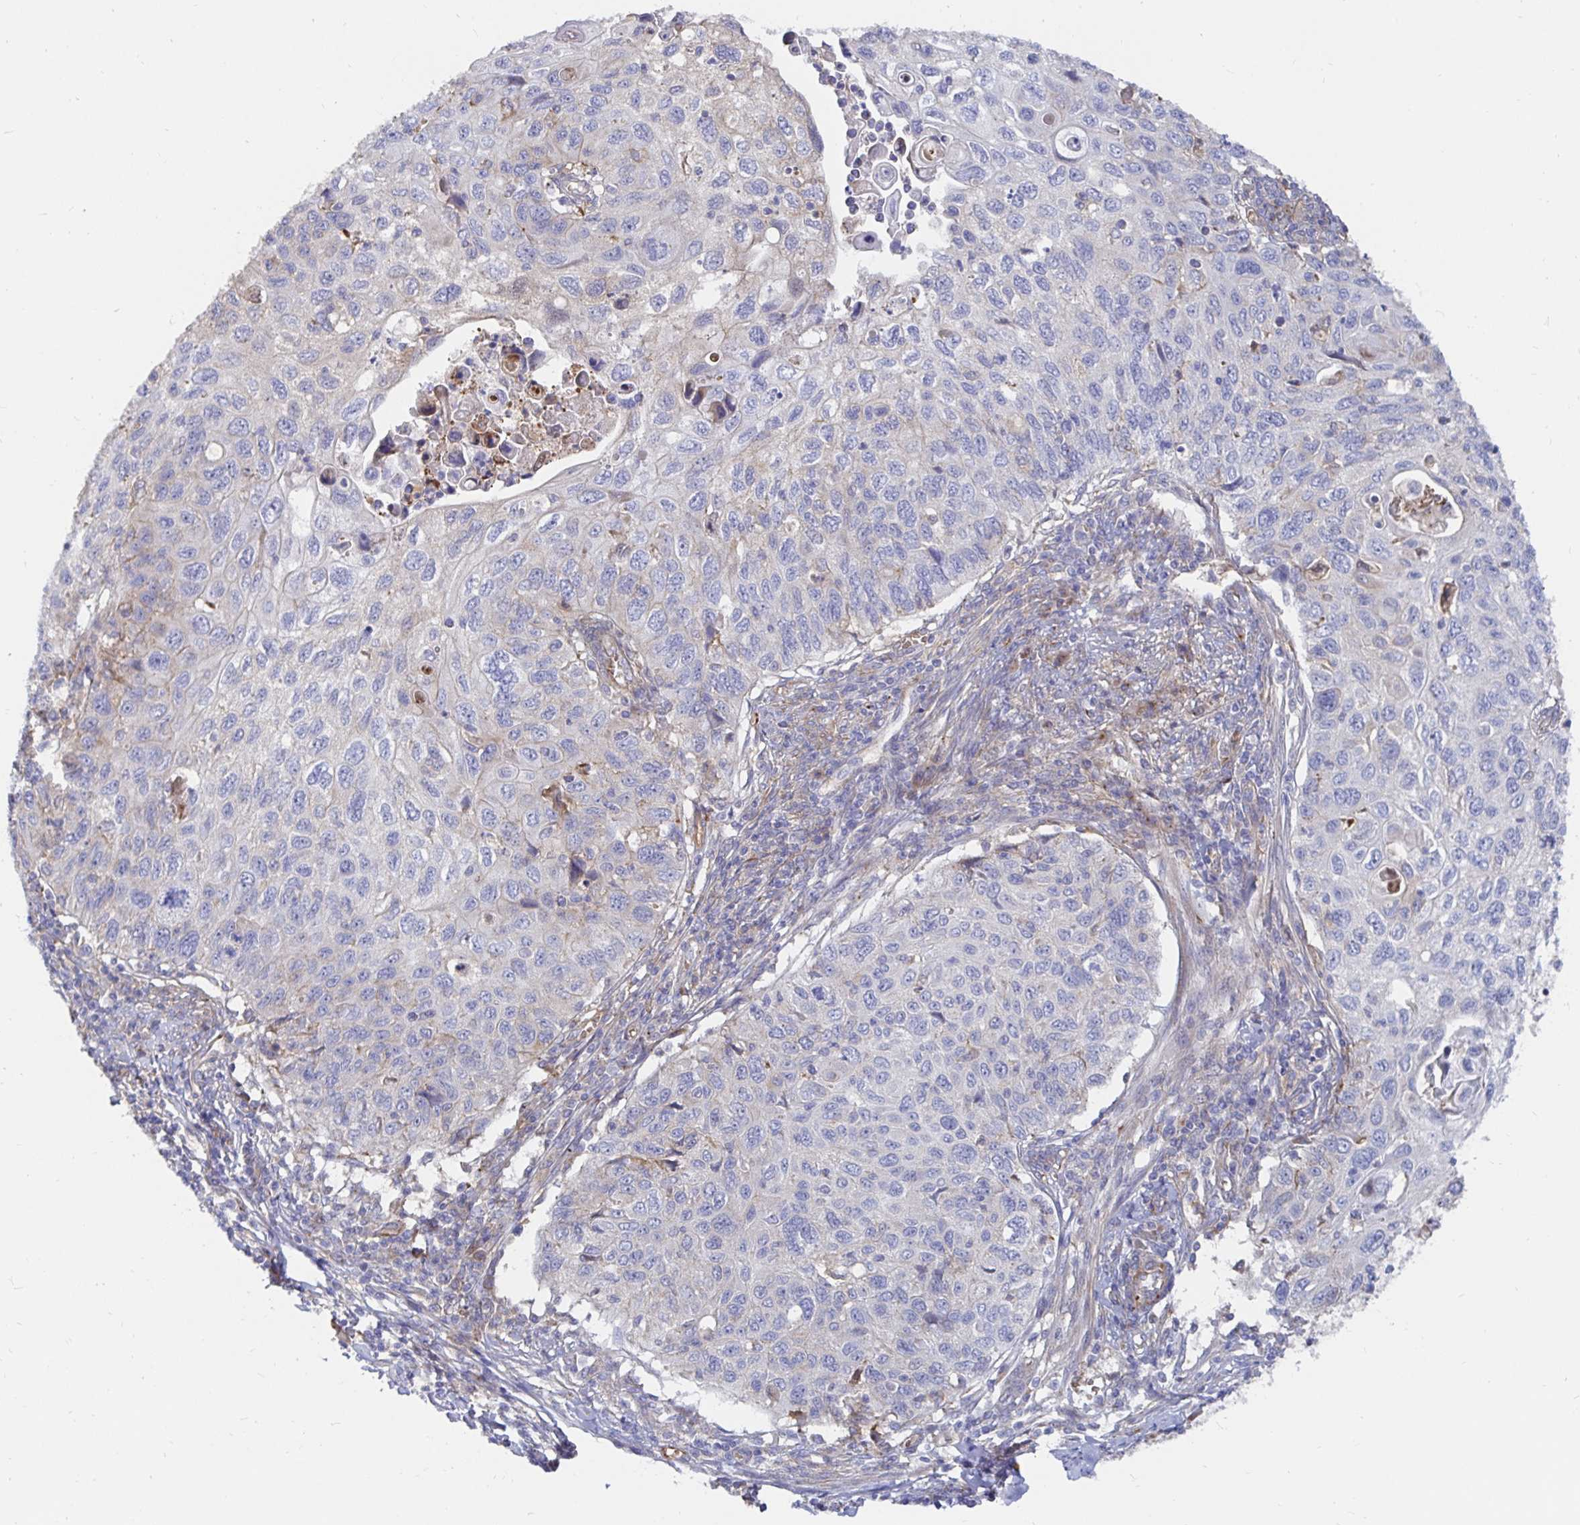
{"staining": {"intensity": "negative", "quantity": "none", "location": "none"}, "tissue": "cervical cancer", "cell_type": "Tumor cells", "image_type": "cancer", "snomed": [{"axis": "morphology", "description": "Squamous cell carcinoma, NOS"}, {"axis": "topography", "description": "Cervix"}], "caption": "Protein analysis of cervical cancer reveals no significant expression in tumor cells. The staining was performed using DAB to visualize the protein expression in brown, while the nuclei were stained in blue with hematoxylin (Magnification: 20x).", "gene": "KCTD19", "patient": {"sex": "female", "age": 70}}